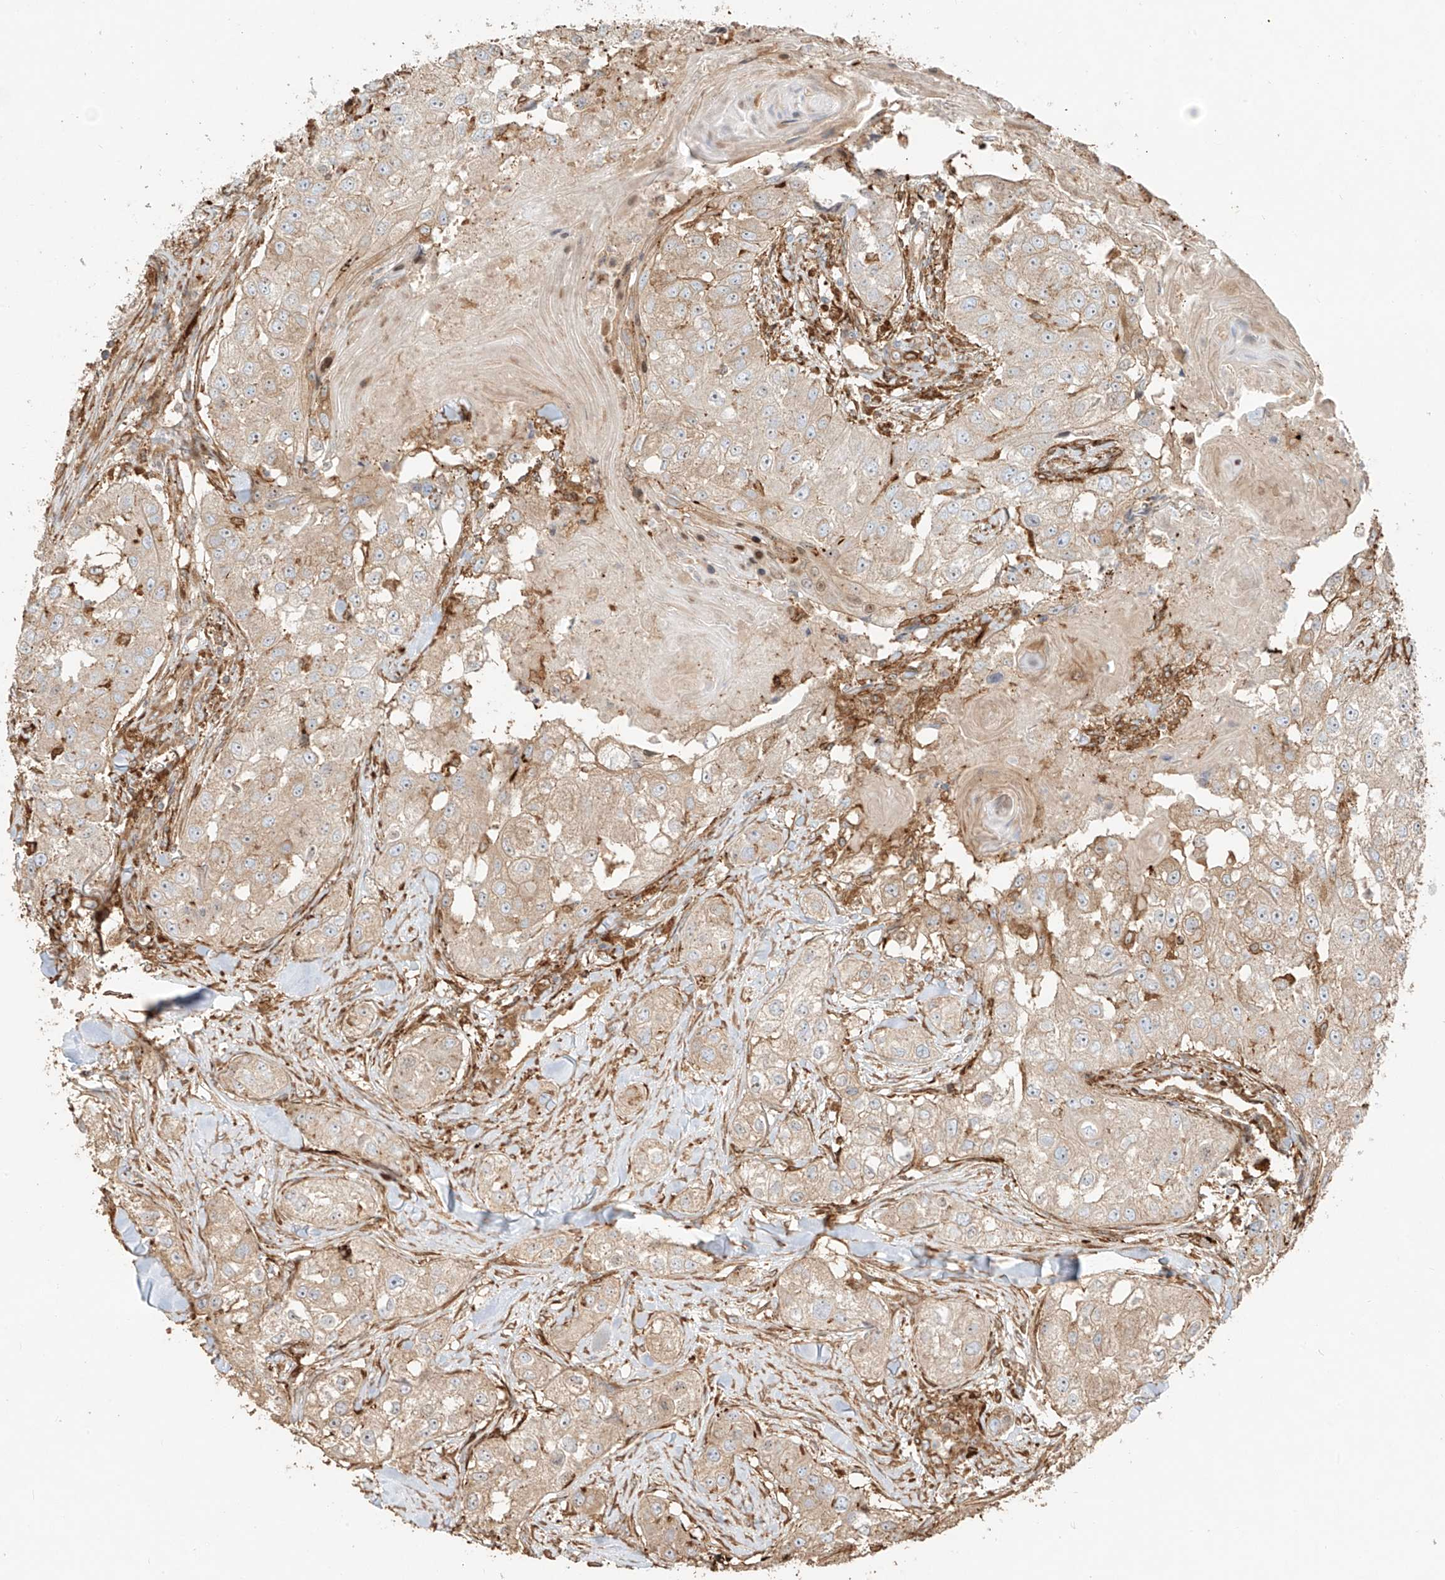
{"staining": {"intensity": "moderate", "quantity": "25%-75%", "location": "cytoplasmic/membranous"}, "tissue": "head and neck cancer", "cell_type": "Tumor cells", "image_type": "cancer", "snomed": [{"axis": "morphology", "description": "Normal tissue, NOS"}, {"axis": "morphology", "description": "Squamous cell carcinoma, NOS"}, {"axis": "topography", "description": "Skeletal muscle"}, {"axis": "topography", "description": "Head-Neck"}], "caption": "Immunohistochemistry (IHC) (DAB (3,3'-diaminobenzidine)) staining of human squamous cell carcinoma (head and neck) reveals moderate cytoplasmic/membranous protein staining in approximately 25%-75% of tumor cells. (Brightfield microscopy of DAB IHC at high magnification).", "gene": "SNX9", "patient": {"sex": "male", "age": 51}}